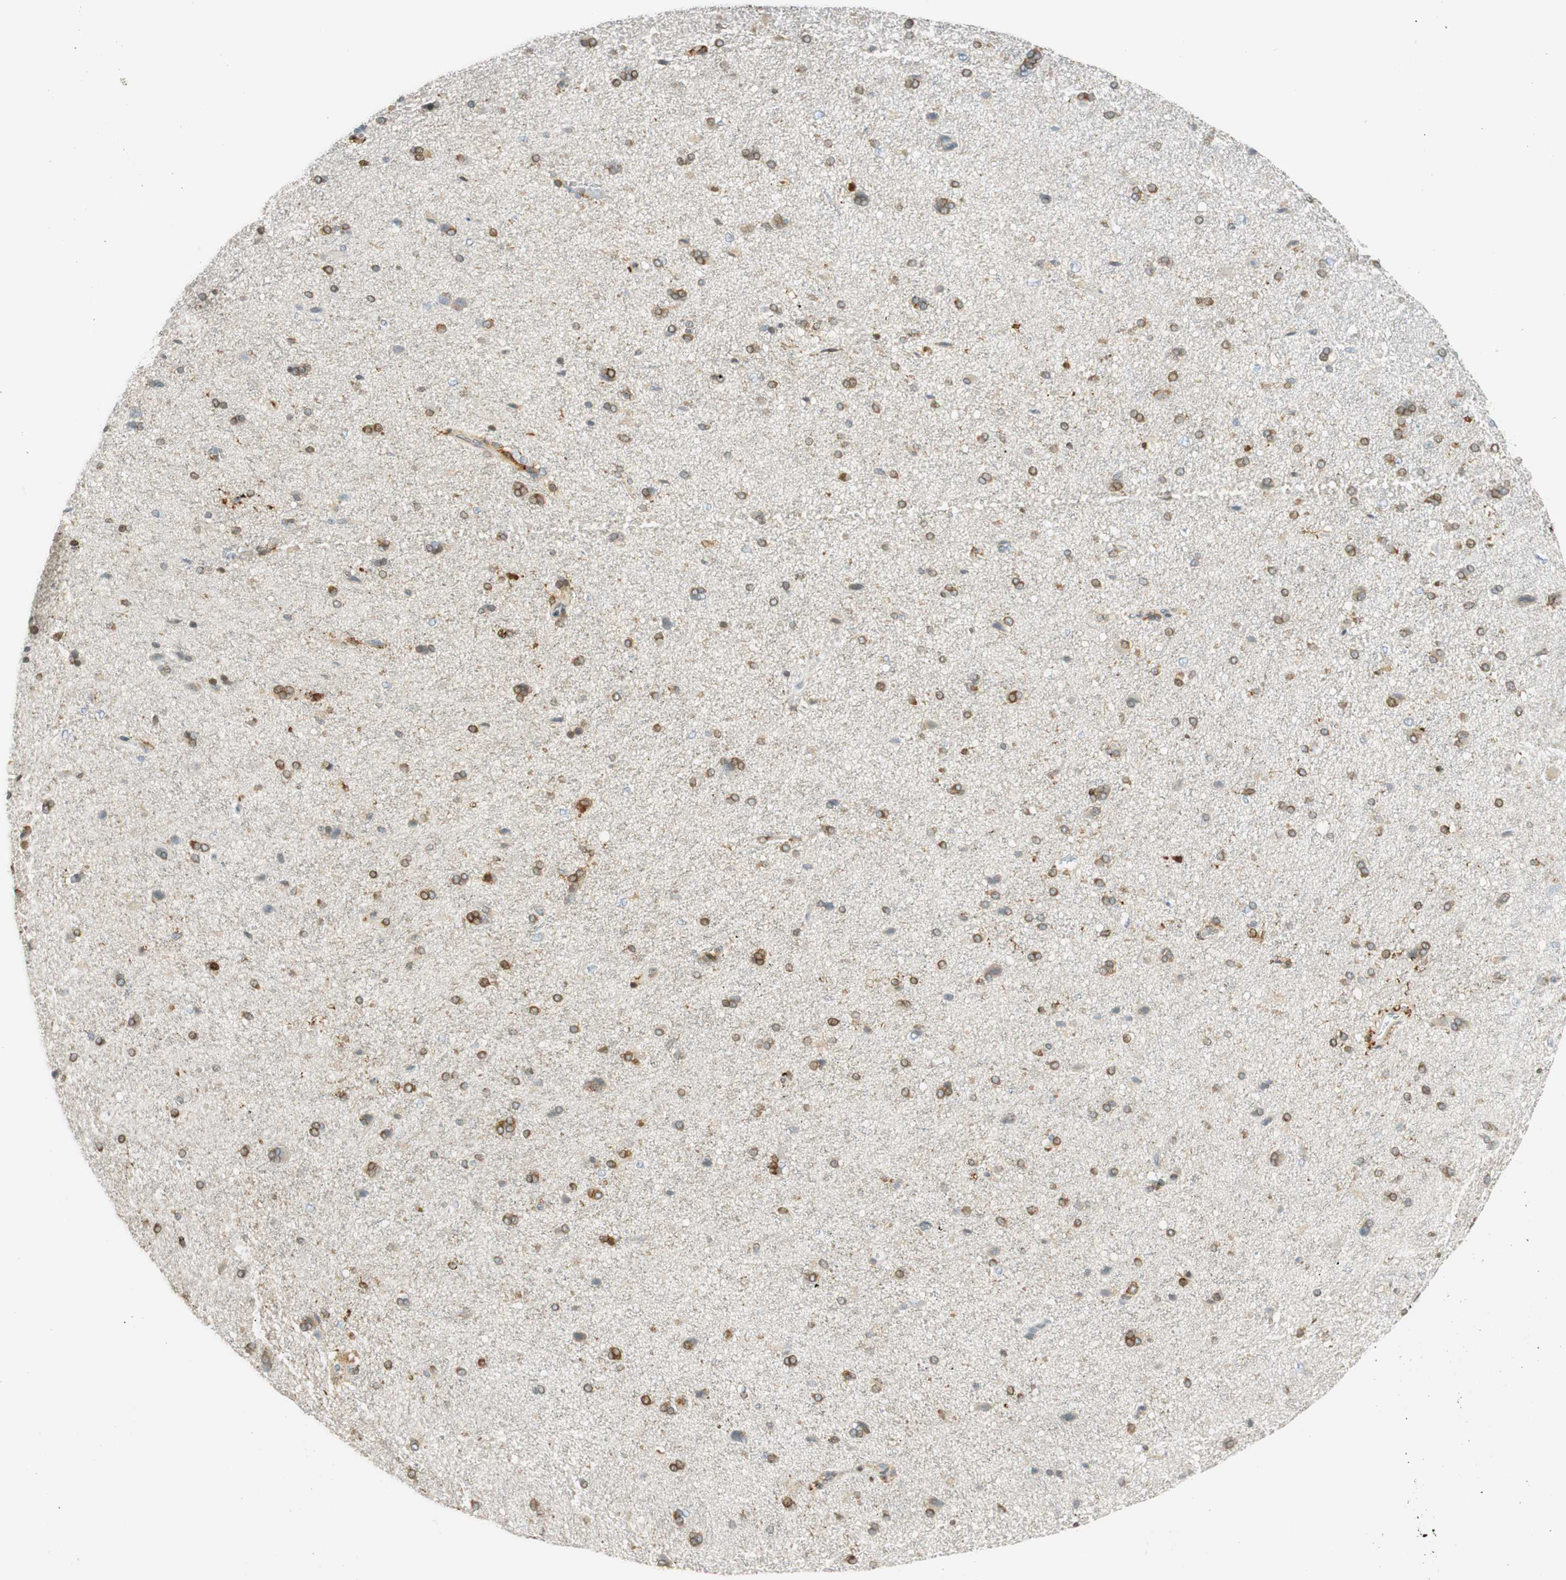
{"staining": {"intensity": "negative", "quantity": "none", "location": "none"}, "tissue": "cerebral cortex", "cell_type": "Endothelial cells", "image_type": "normal", "snomed": [{"axis": "morphology", "description": "Normal tissue, NOS"}, {"axis": "topography", "description": "Cerebral cortex"}], "caption": "Immunohistochemical staining of normal cerebral cortex shows no significant staining in endothelial cells.", "gene": "TMEM260", "patient": {"sex": "male", "age": 62}}